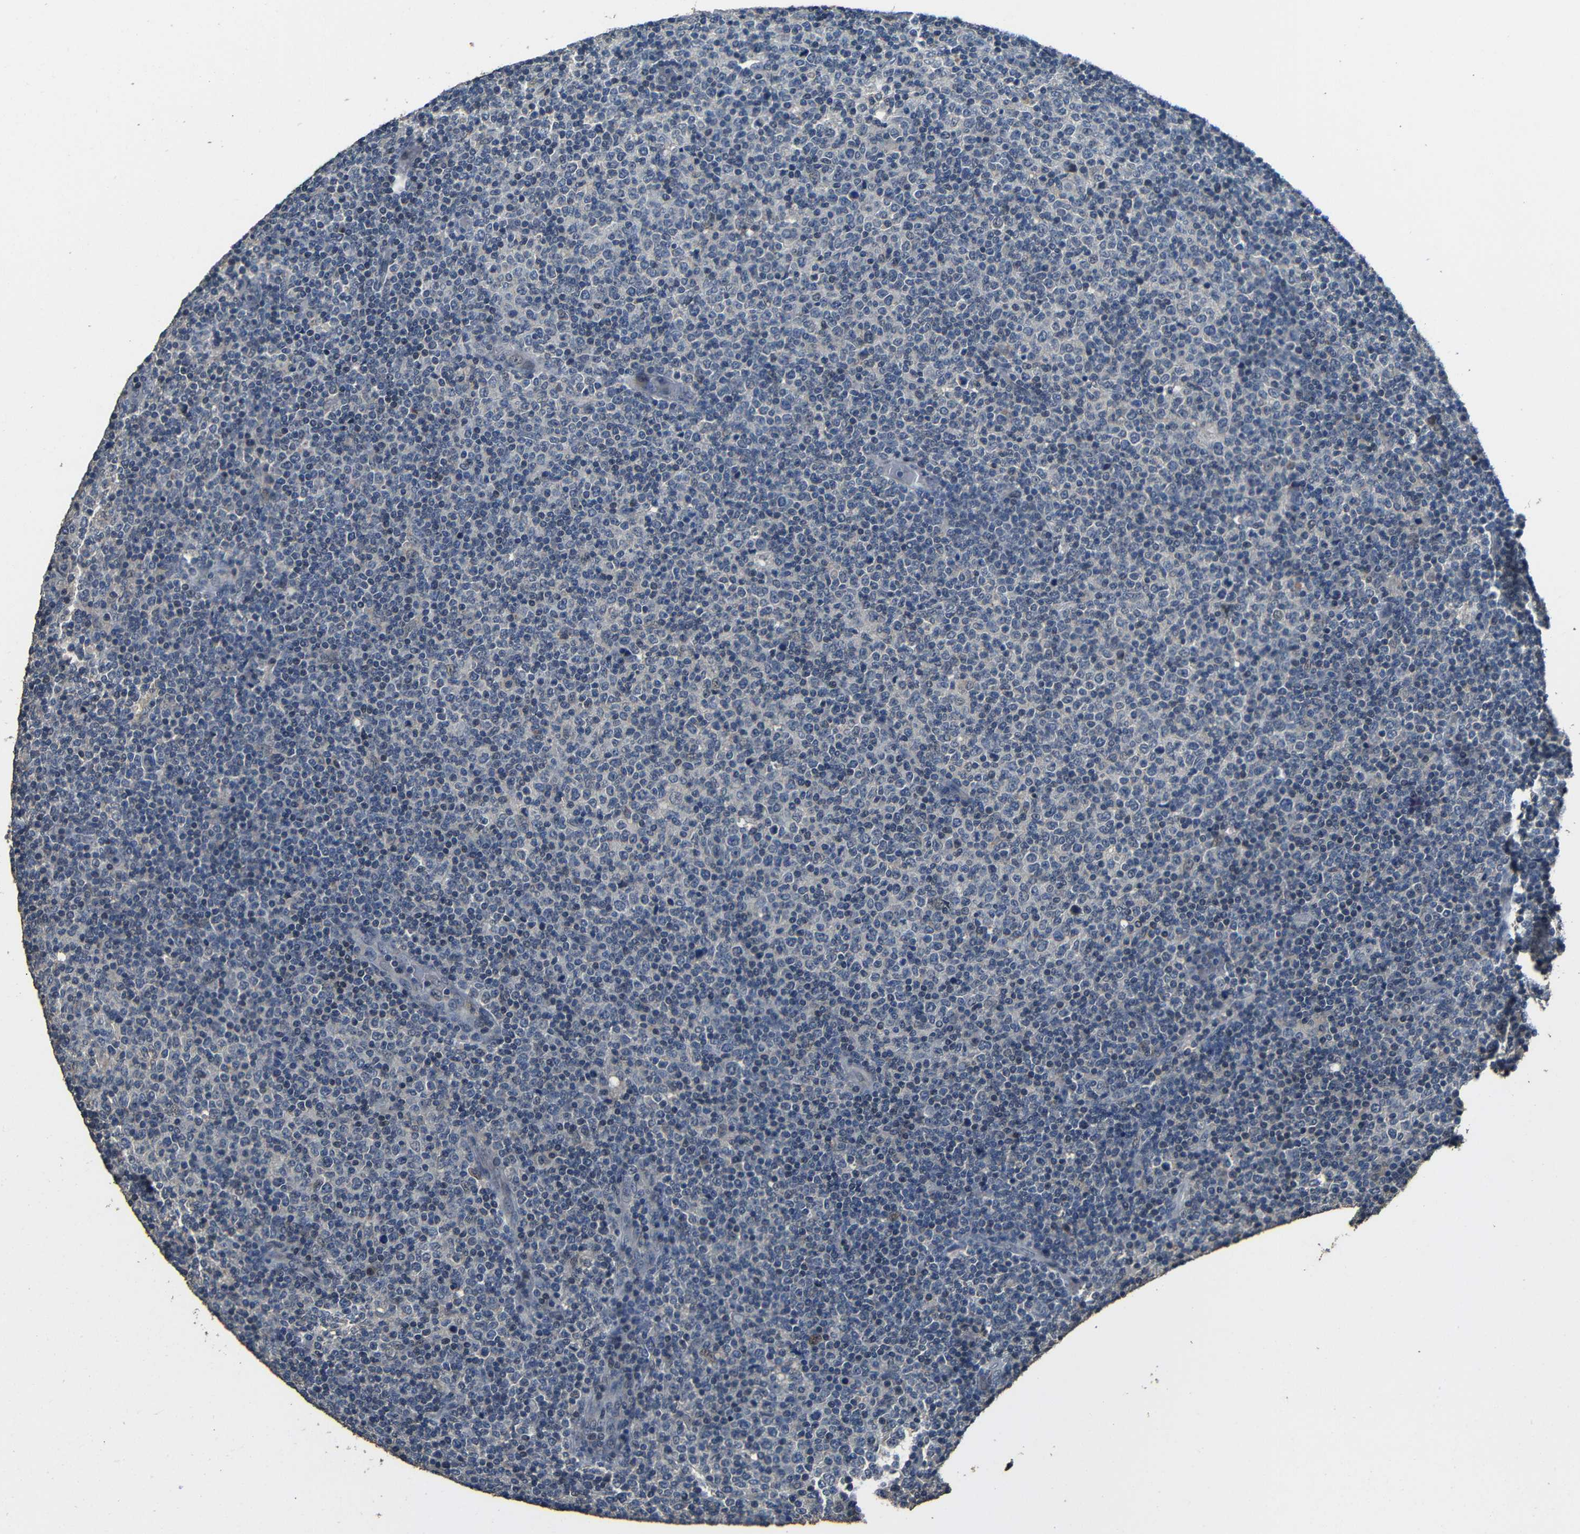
{"staining": {"intensity": "negative", "quantity": "none", "location": "none"}, "tissue": "lymphoma", "cell_type": "Tumor cells", "image_type": "cancer", "snomed": [{"axis": "morphology", "description": "Malignant lymphoma, non-Hodgkin's type, Low grade"}, {"axis": "topography", "description": "Lymph node"}], "caption": "Protein analysis of low-grade malignant lymphoma, non-Hodgkin's type displays no significant positivity in tumor cells. (DAB immunohistochemistry (IHC), high magnification).", "gene": "C6orf89", "patient": {"sex": "male", "age": 70}}